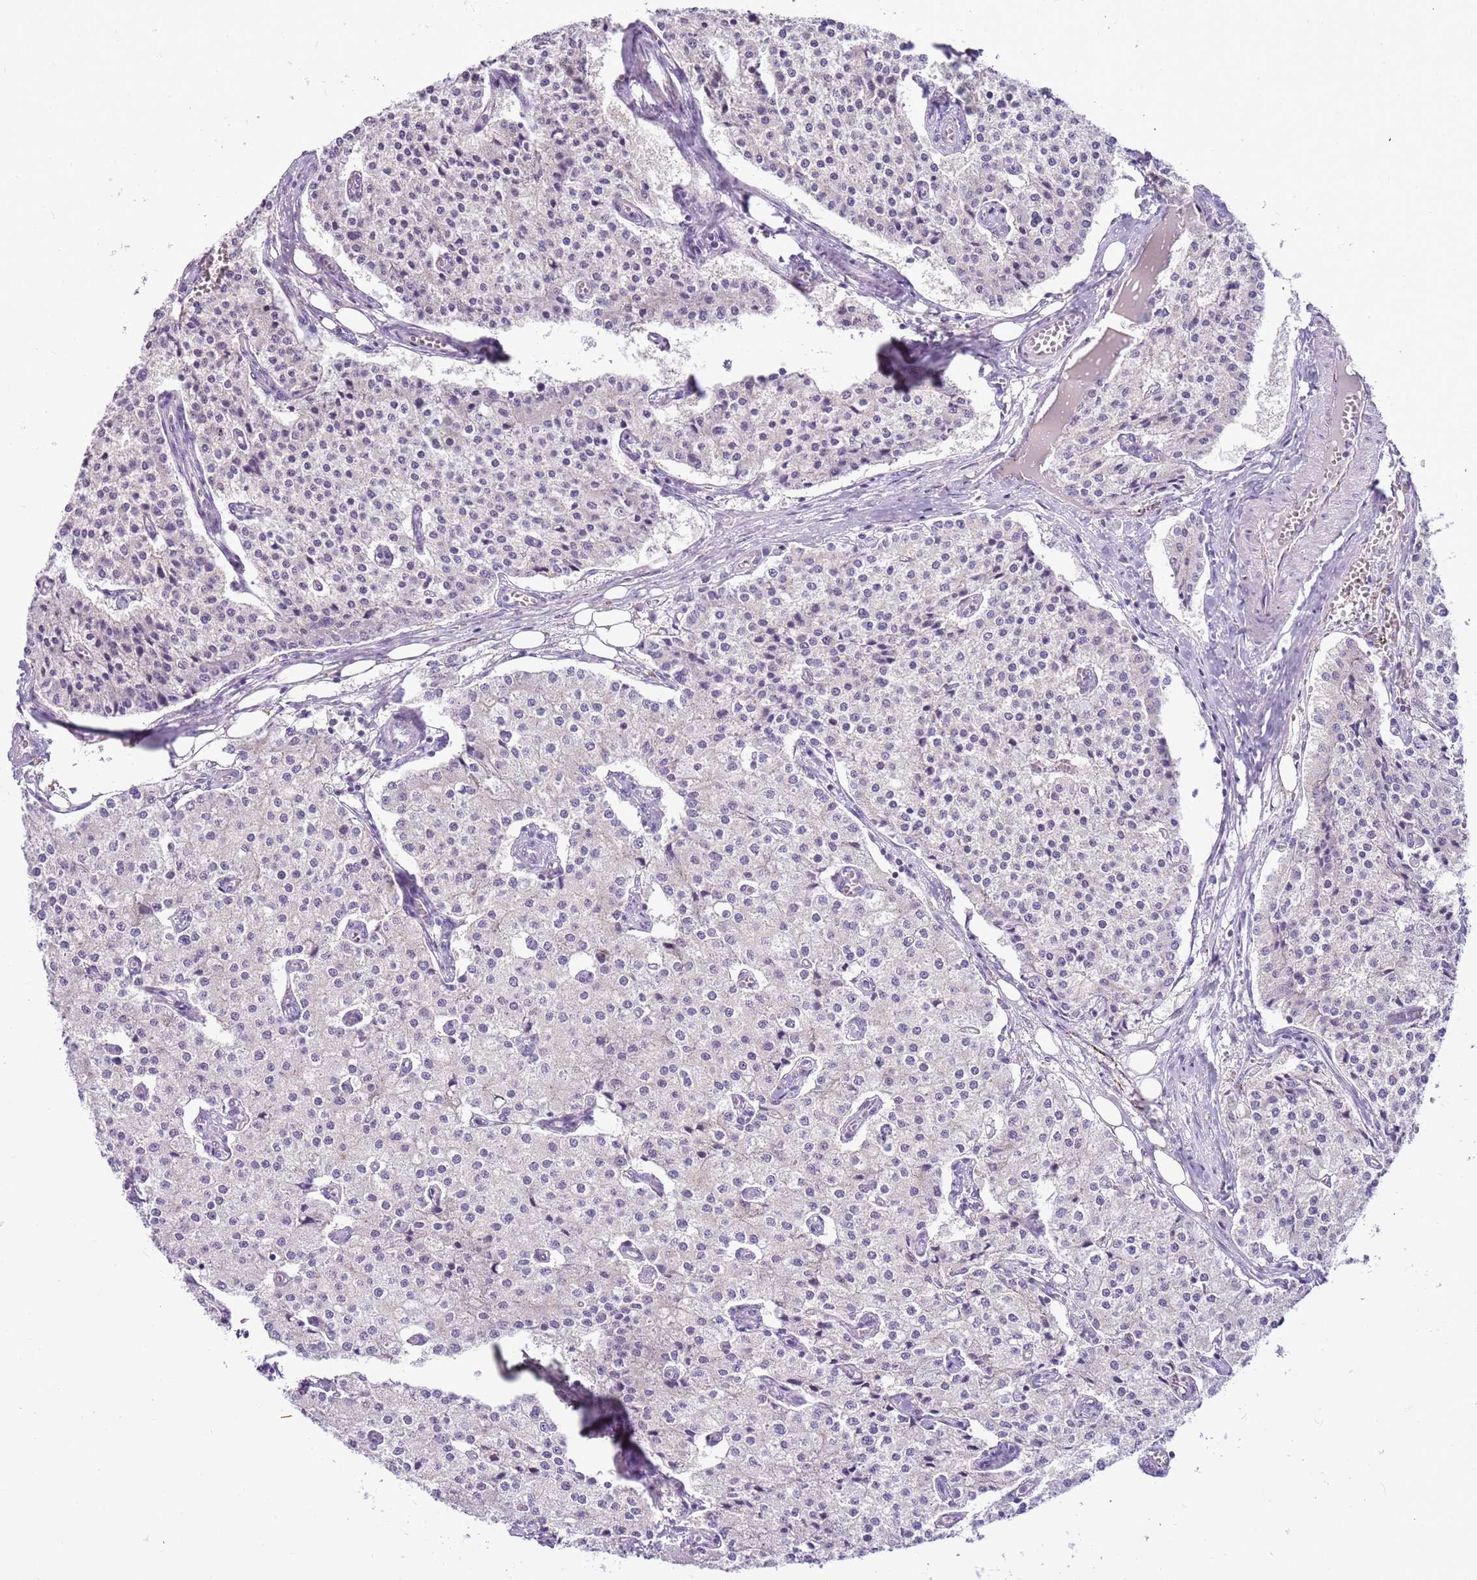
{"staining": {"intensity": "negative", "quantity": "none", "location": "none"}, "tissue": "carcinoid", "cell_type": "Tumor cells", "image_type": "cancer", "snomed": [{"axis": "morphology", "description": "Carcinoid, malignant, NOS"}, {"axis": "topography", "description": "Colon"}], "caption": "Immunohistochemistry (IHC) micrograph of neoplastic tissue: human carcinoid stained with DAB displays no significant protein positivity in tumor cells.", "gene": "CAPN7", "patient": {"sex": "female", "age": 52}}